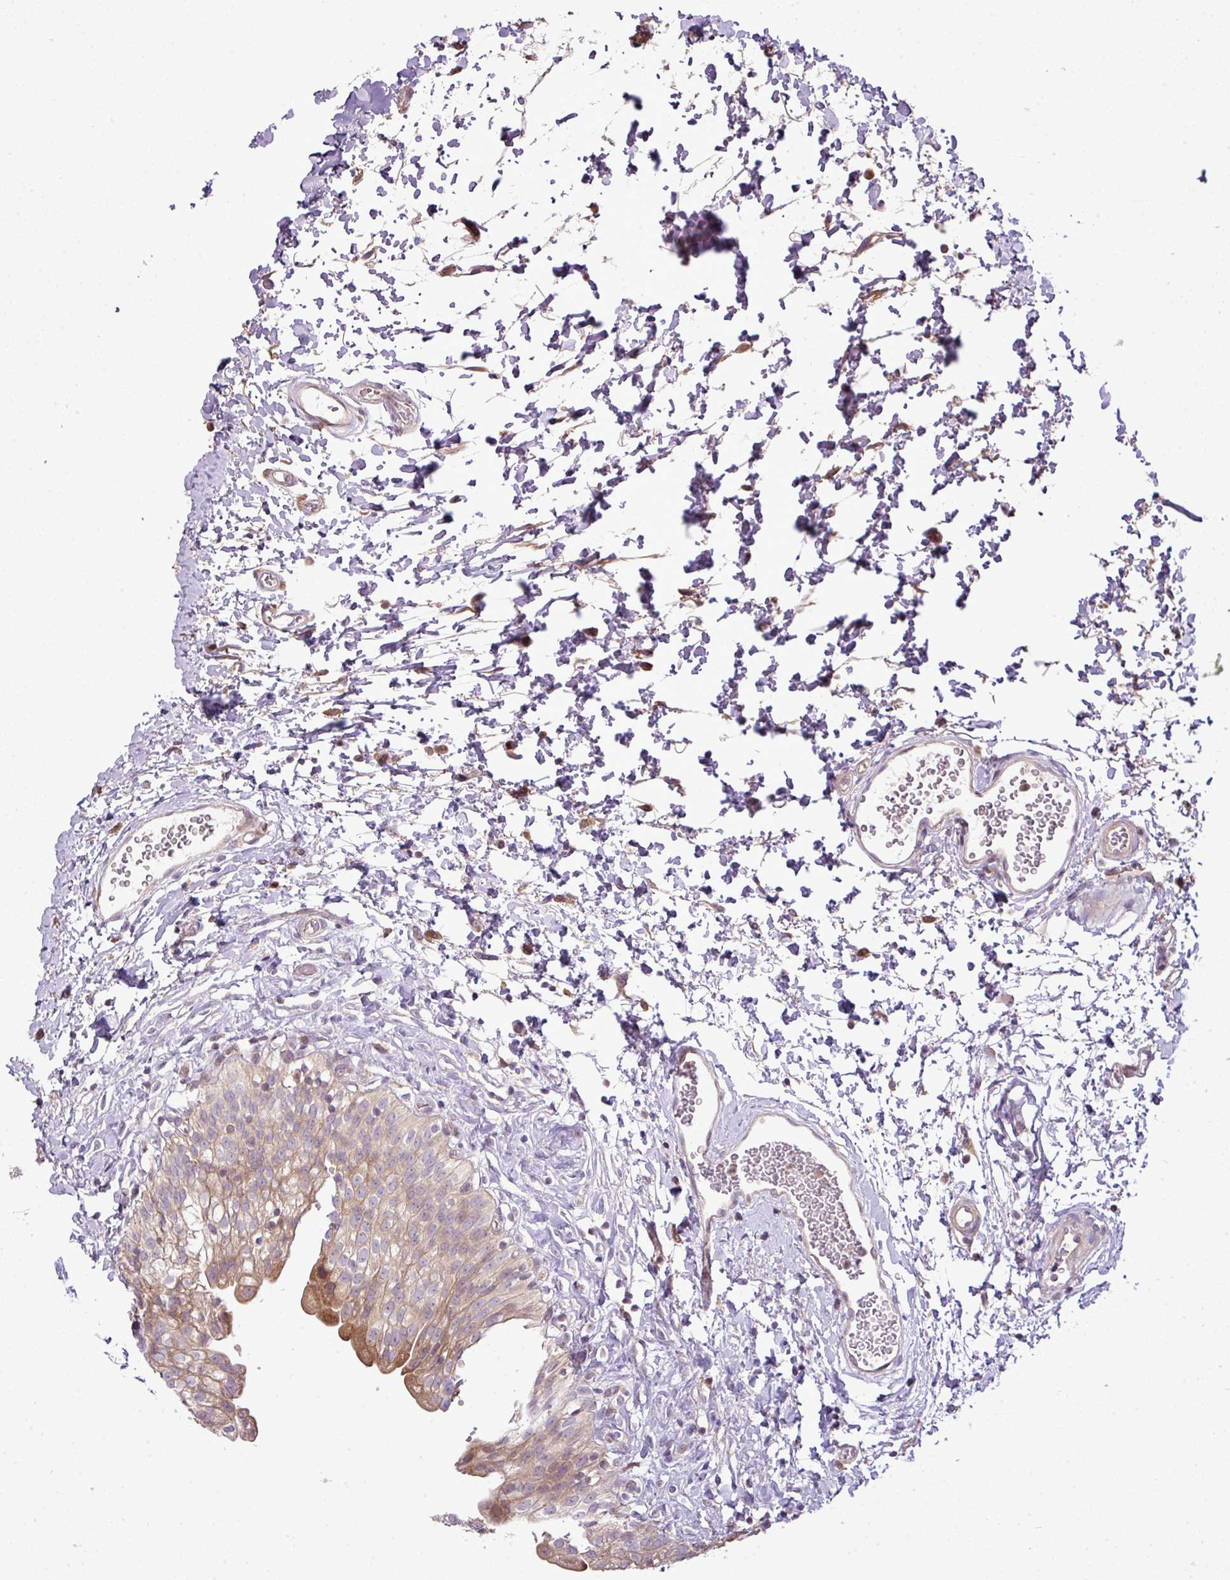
{"staining": {"intensity": "moderate", "quantity": "25%-75%", "location": "cytoplasmic/membranous"}, "tissue": "urinary bladder", "cell_type": "Urothelial cells", "image_type": "normal", "snomed": [{"axis": "morphology", "description": "Normal tissue, NOS"}, {"axis": "topography", "description": "Urinary bladder"}], "caption": "Urinary bladder stained with DAB (3,3'-diaminobenzidine) immunohistochemistry exhibits medium levels of moderate cytoplasmic/membranous positivity in approximately 25%-75% of urothelial cells.", "gene": "COX18", "patient": {"sex": "male", "age": 51}}